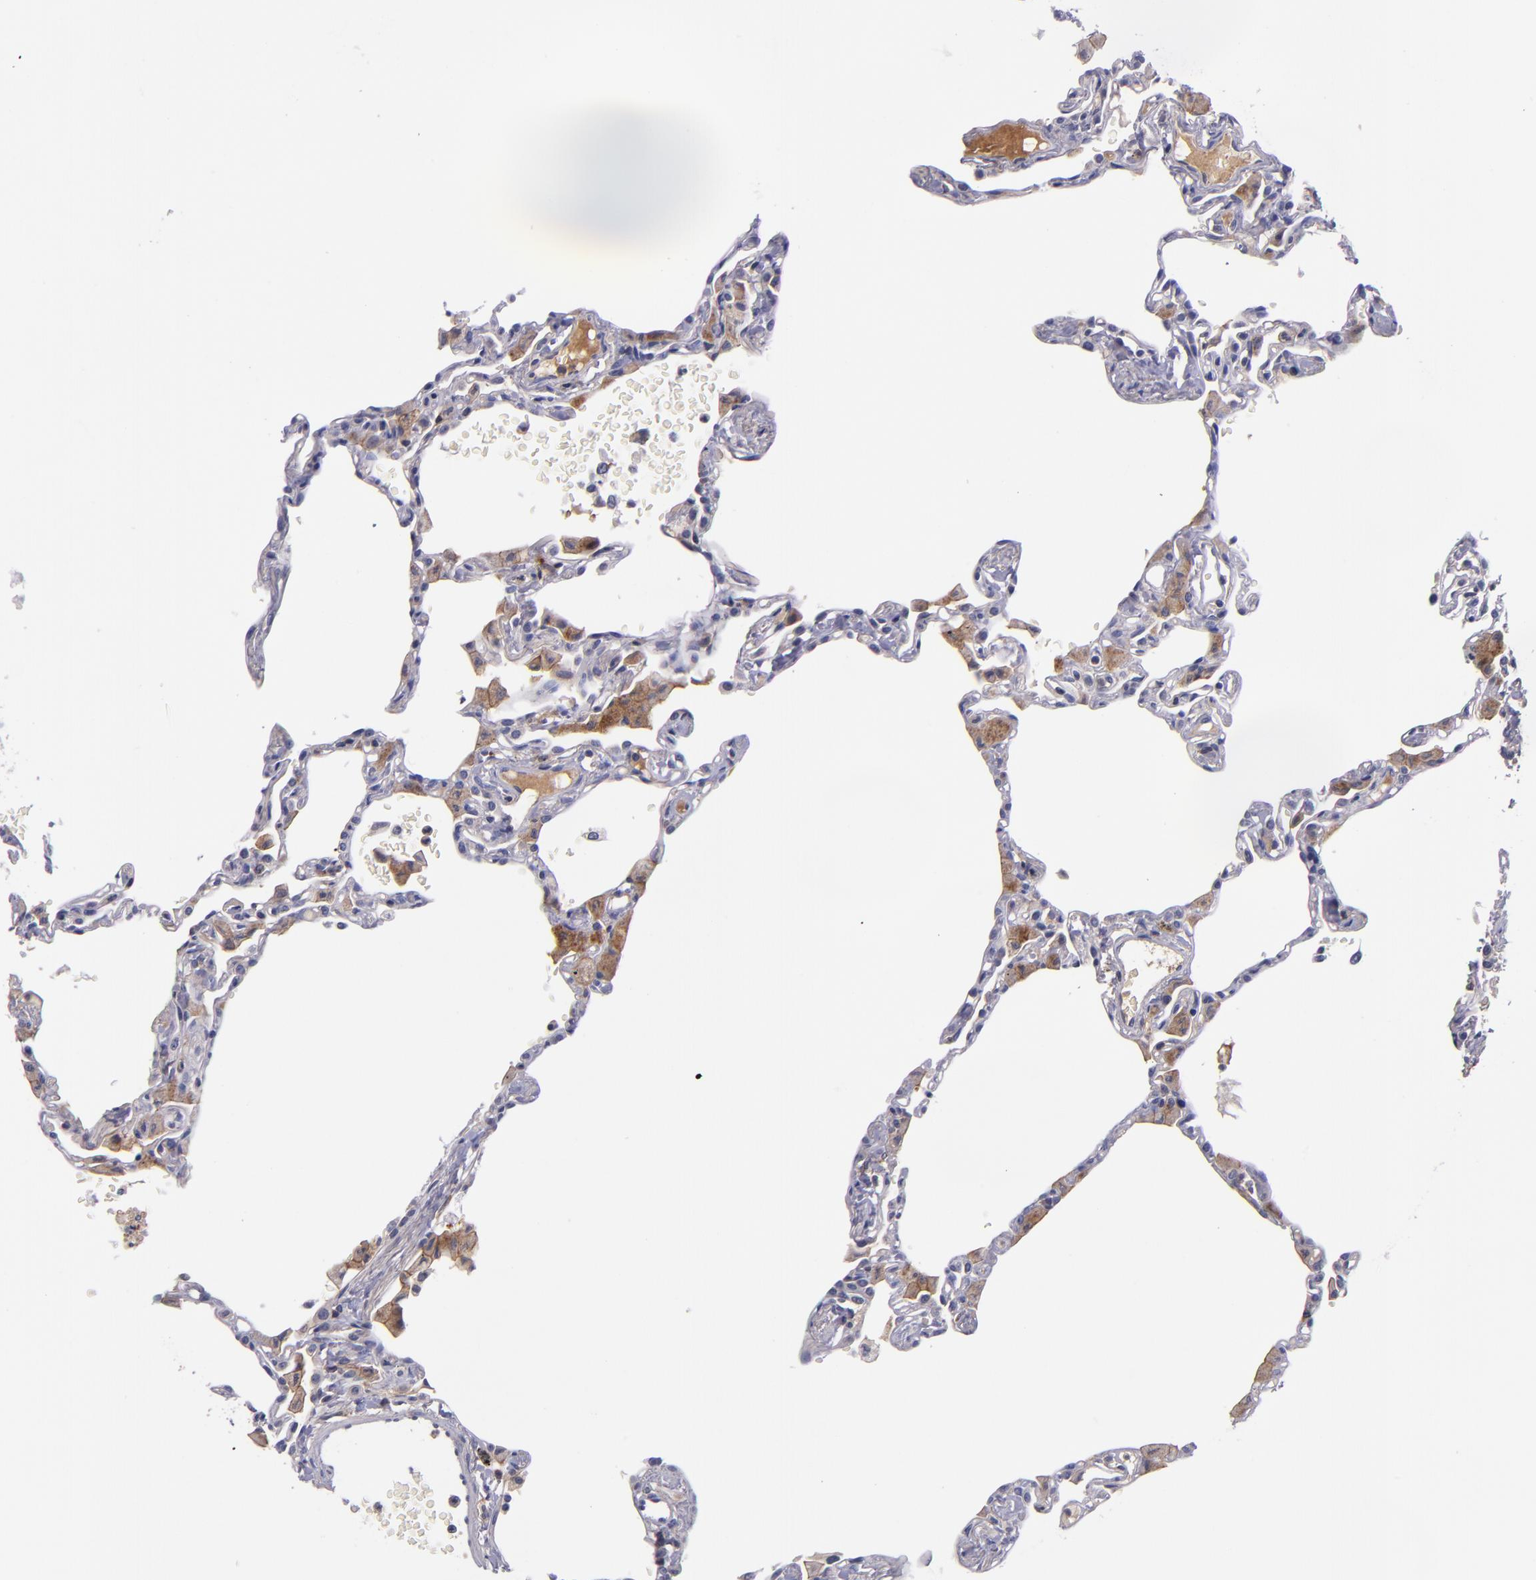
{"staining": {"intensity": "negative", "quantity": "none", "location": "none"}, "tissue": "lung", "cell_type": "Alveolar cells", "image_type": "normal", "snomed": [{"axis": "morphology", "description": "Normal tissue, NOS"}, {"axis": "topography", "description": "Lung"}], "caption": "IHC photomicrograph of normal lung: human lung stained with DAB displays no significant protein positivity in alveolar cells. (DAB (3,3'-diaminobenzidine) immunohistochemistry, high magnification).", "gene": "RBP4", "patient": {"sex": "female", "age": 49}}